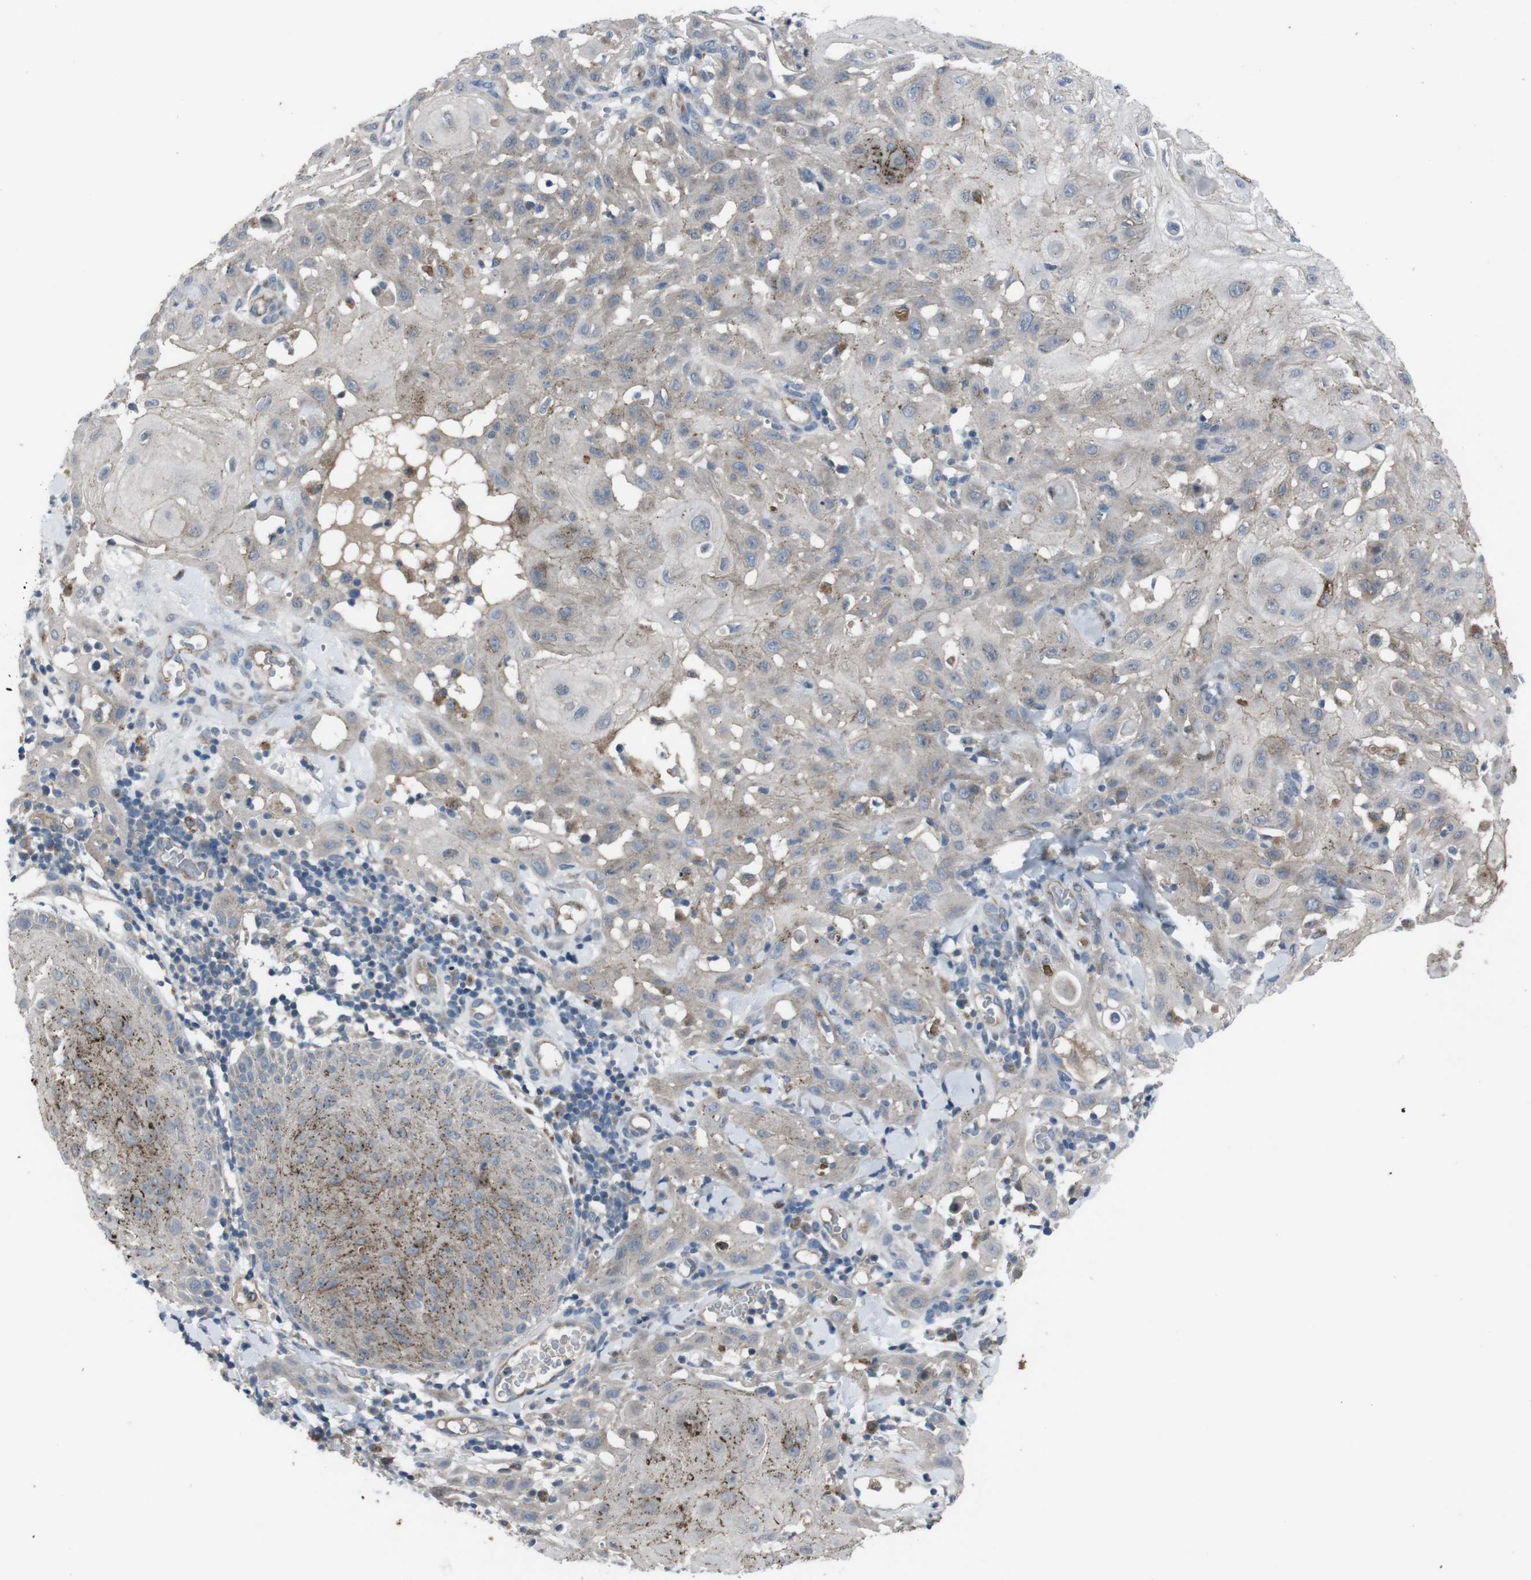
{"staining": {"intensity": "weak", "quantity": "25%-75%", "location": "cytoplasmic/membranous"}, "tissue": "skin cancer", "cell_type": "Tumor cells", "image_type": "cancer", "snomed": [{"axis": "morphology", "description": "Squamous cell carcinoma, NOS"}, {"axis": "topography", "description": "Skin"}], "caption": "Skin cancer was stained to show a protein in brown. There is low levels of weak cytoplasmic/membranous expression in approximately 25%-75% of tumor cells.", "gene": "EFNA5", "patient": {"sex": "male", "age": 24}}